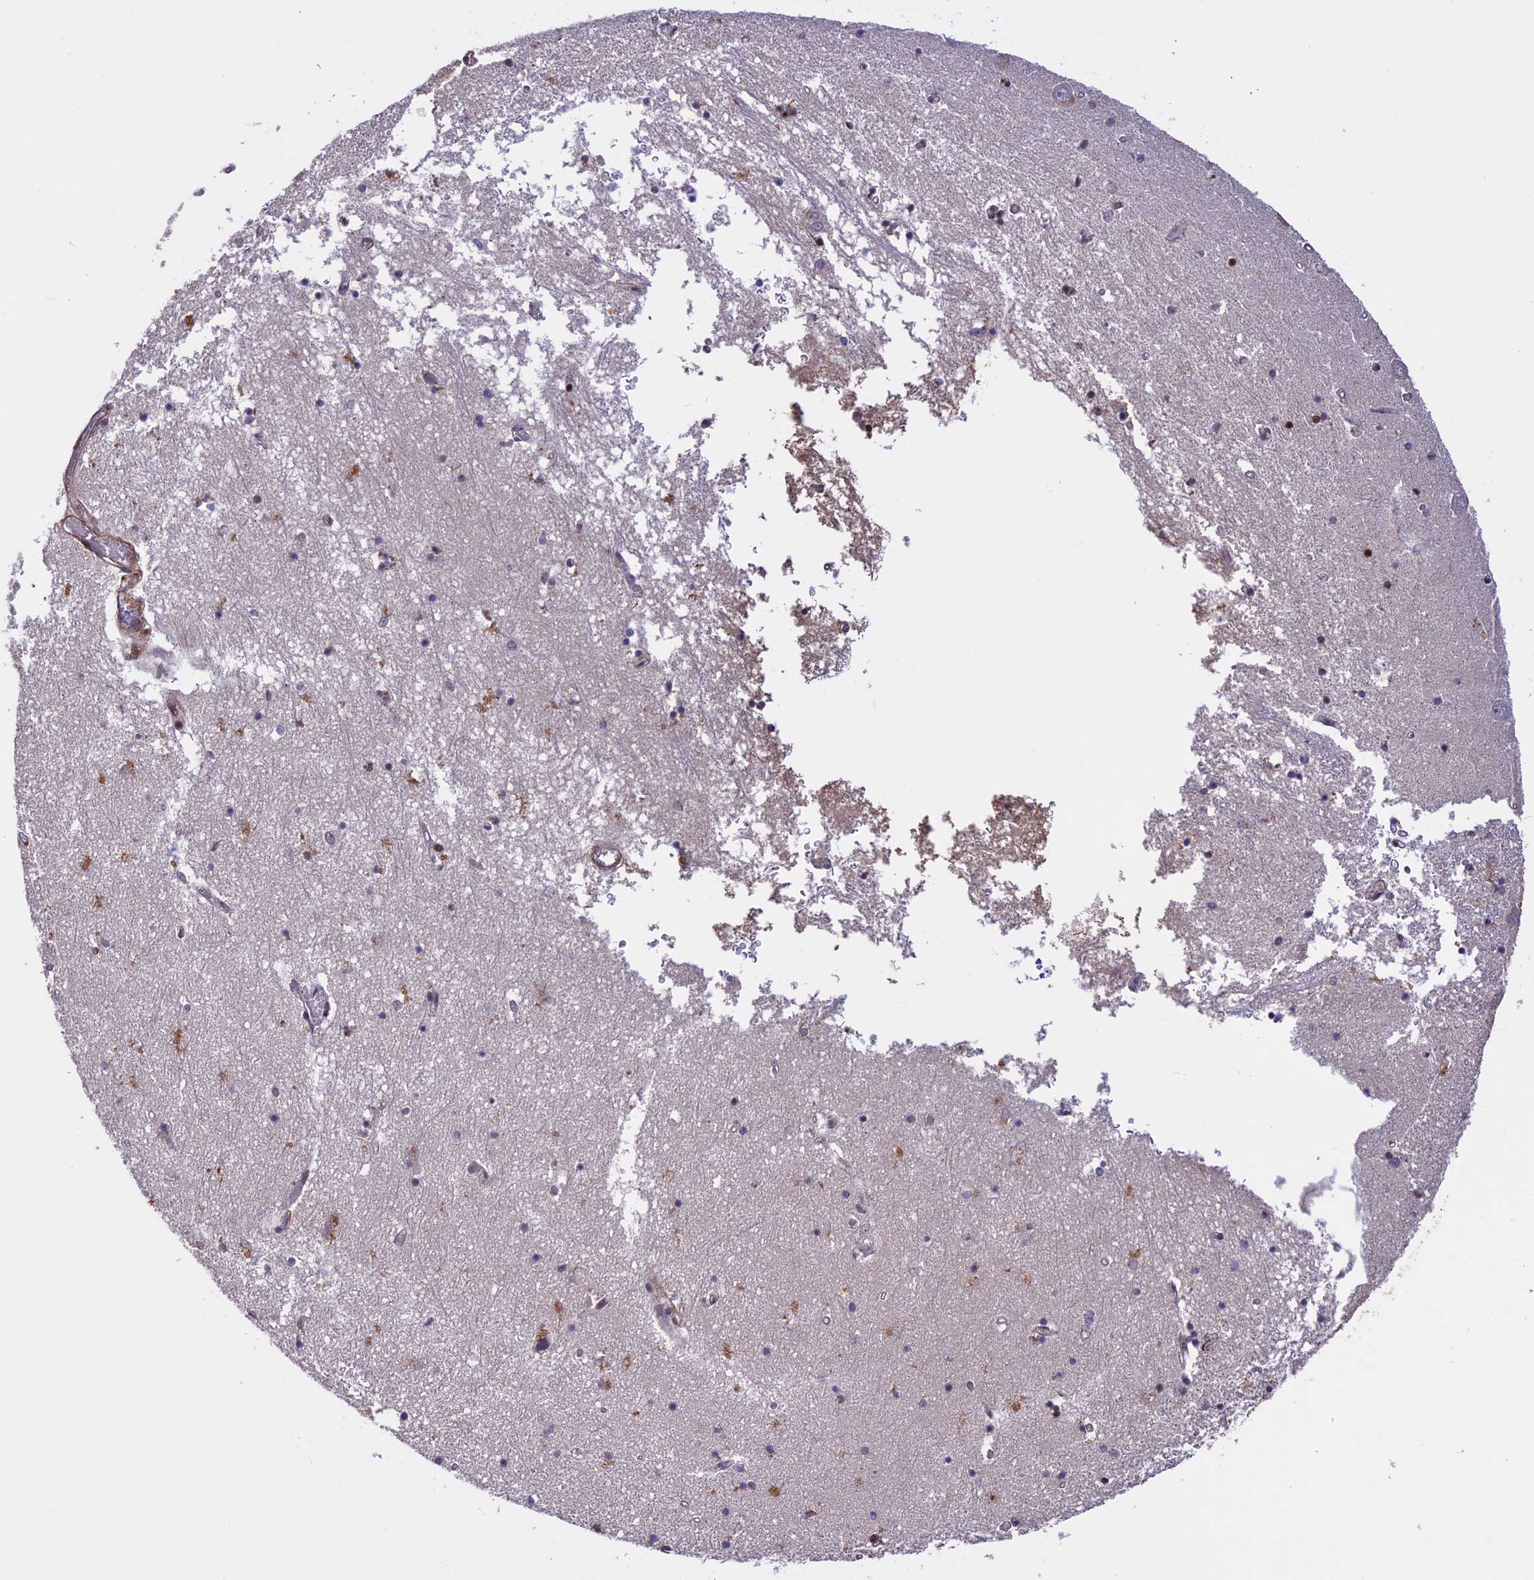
{"staining": {"intensity": "negative", "quantity": "none", "location": "none"}, "tissue": "hippocampus", "cell_type": "Glial cells", "image_type": "normal", "snomed": [{"axis": "morphology", "description": "Normal tissue, NOS"}, {"axis": "topography", "description": "Hippocampus"}], "caption": "The image exhibits no staining of glial cells in unremarkable hippocampus.", "gene": "MAN2C1", "patient": {"sex": "male", "age": 70}}